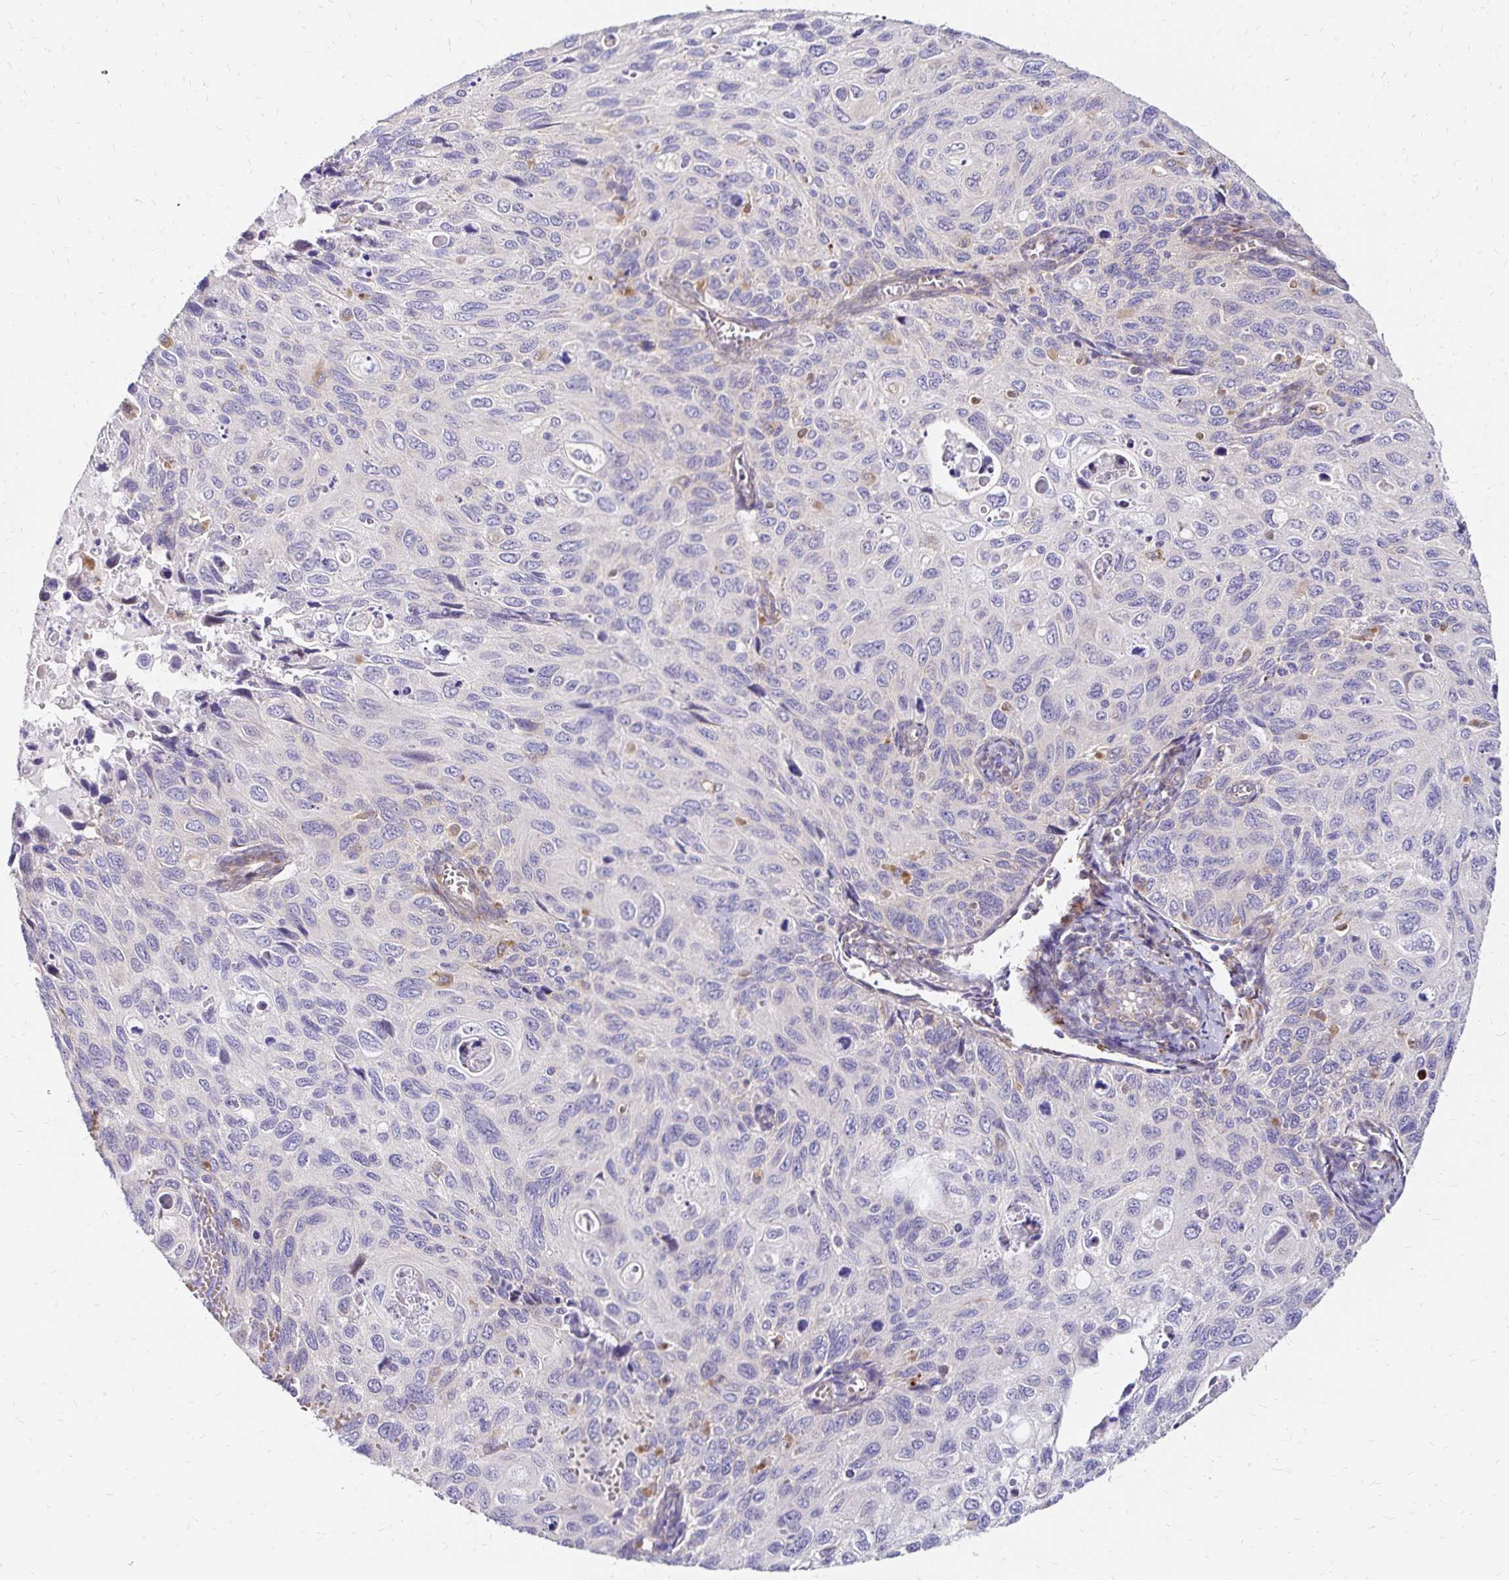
{"staining": {"intensity": "negative", "quantity": "none", "location": "none"}, "tissue": "cervical cancer", "cell_type": "Tumor cells", "image_type": "cancer", "snomed": [{"axis": "morphology", "description": "Squamous cell carcinoma, NOS"}, {"axis": "topography", "description": "Cervix"}], "caption": "The micrograph shows no staining of tumor cells in squamous cell carcinoma (cervical).", "gene": "IDUA", "patient": {"sex": "female", "age": 70}}